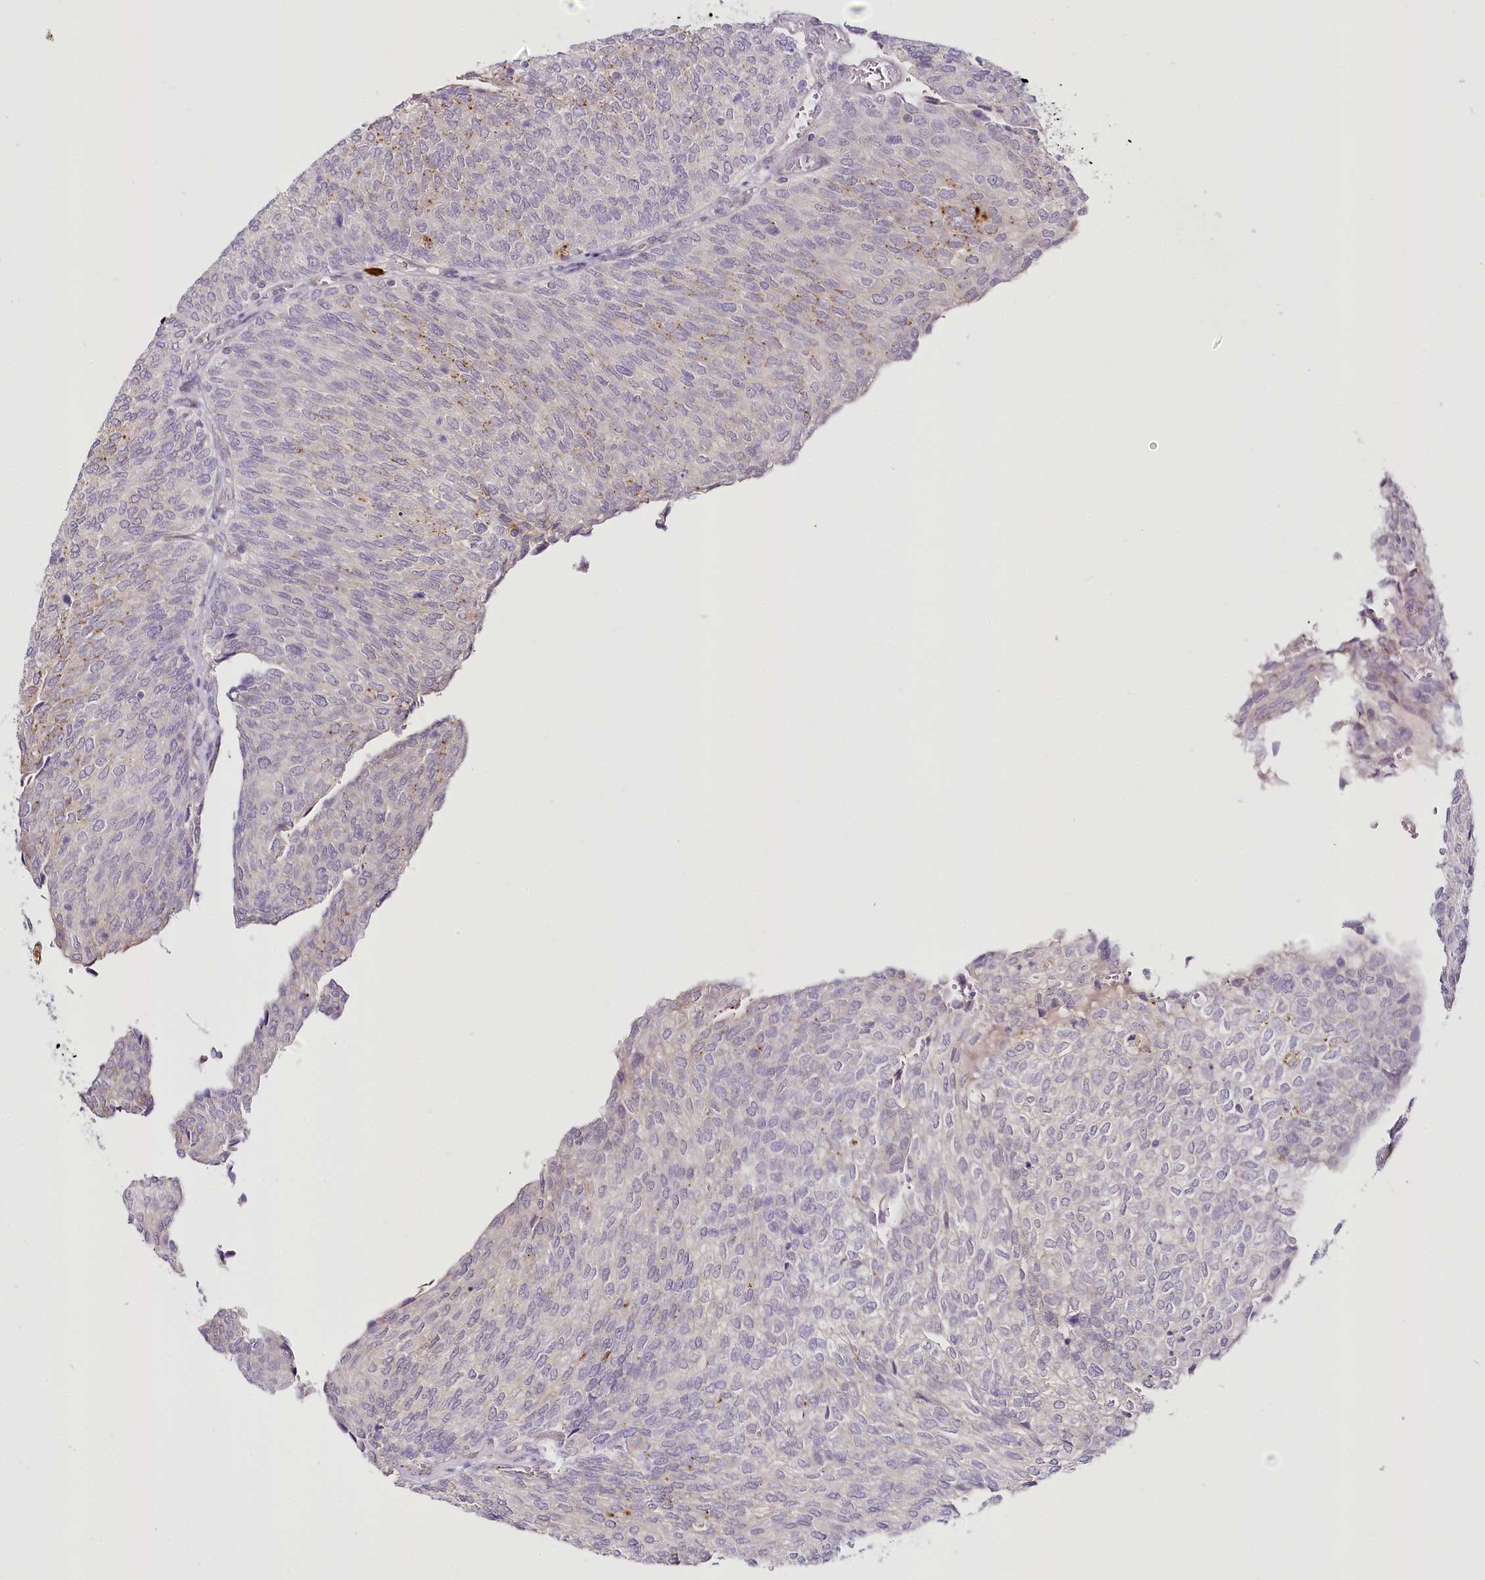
{"staining": {"intensity": "weak", "quantity": "<25%", "location": "cytoplasmic/membranous"}, "tissue": "urothelial cancer", "cell_type": "Tumor cells", "image_type": "cancer", "snomed": [{"axis": "morphology", "description": "Urothelial carcinoma, Low grade"}, {"axis": "topography", "description": "Urinary bladder"}], "caption": "This is a photomicrograph of immunohistochemistry staining of low-grade urothelial carcinoma, which shows no expression in tumor cells. (DAB immunohistochemistry with hematoxylin counter stain).", "gene": "VWA5A", "patient": {"sex": "female", "age": 79}}